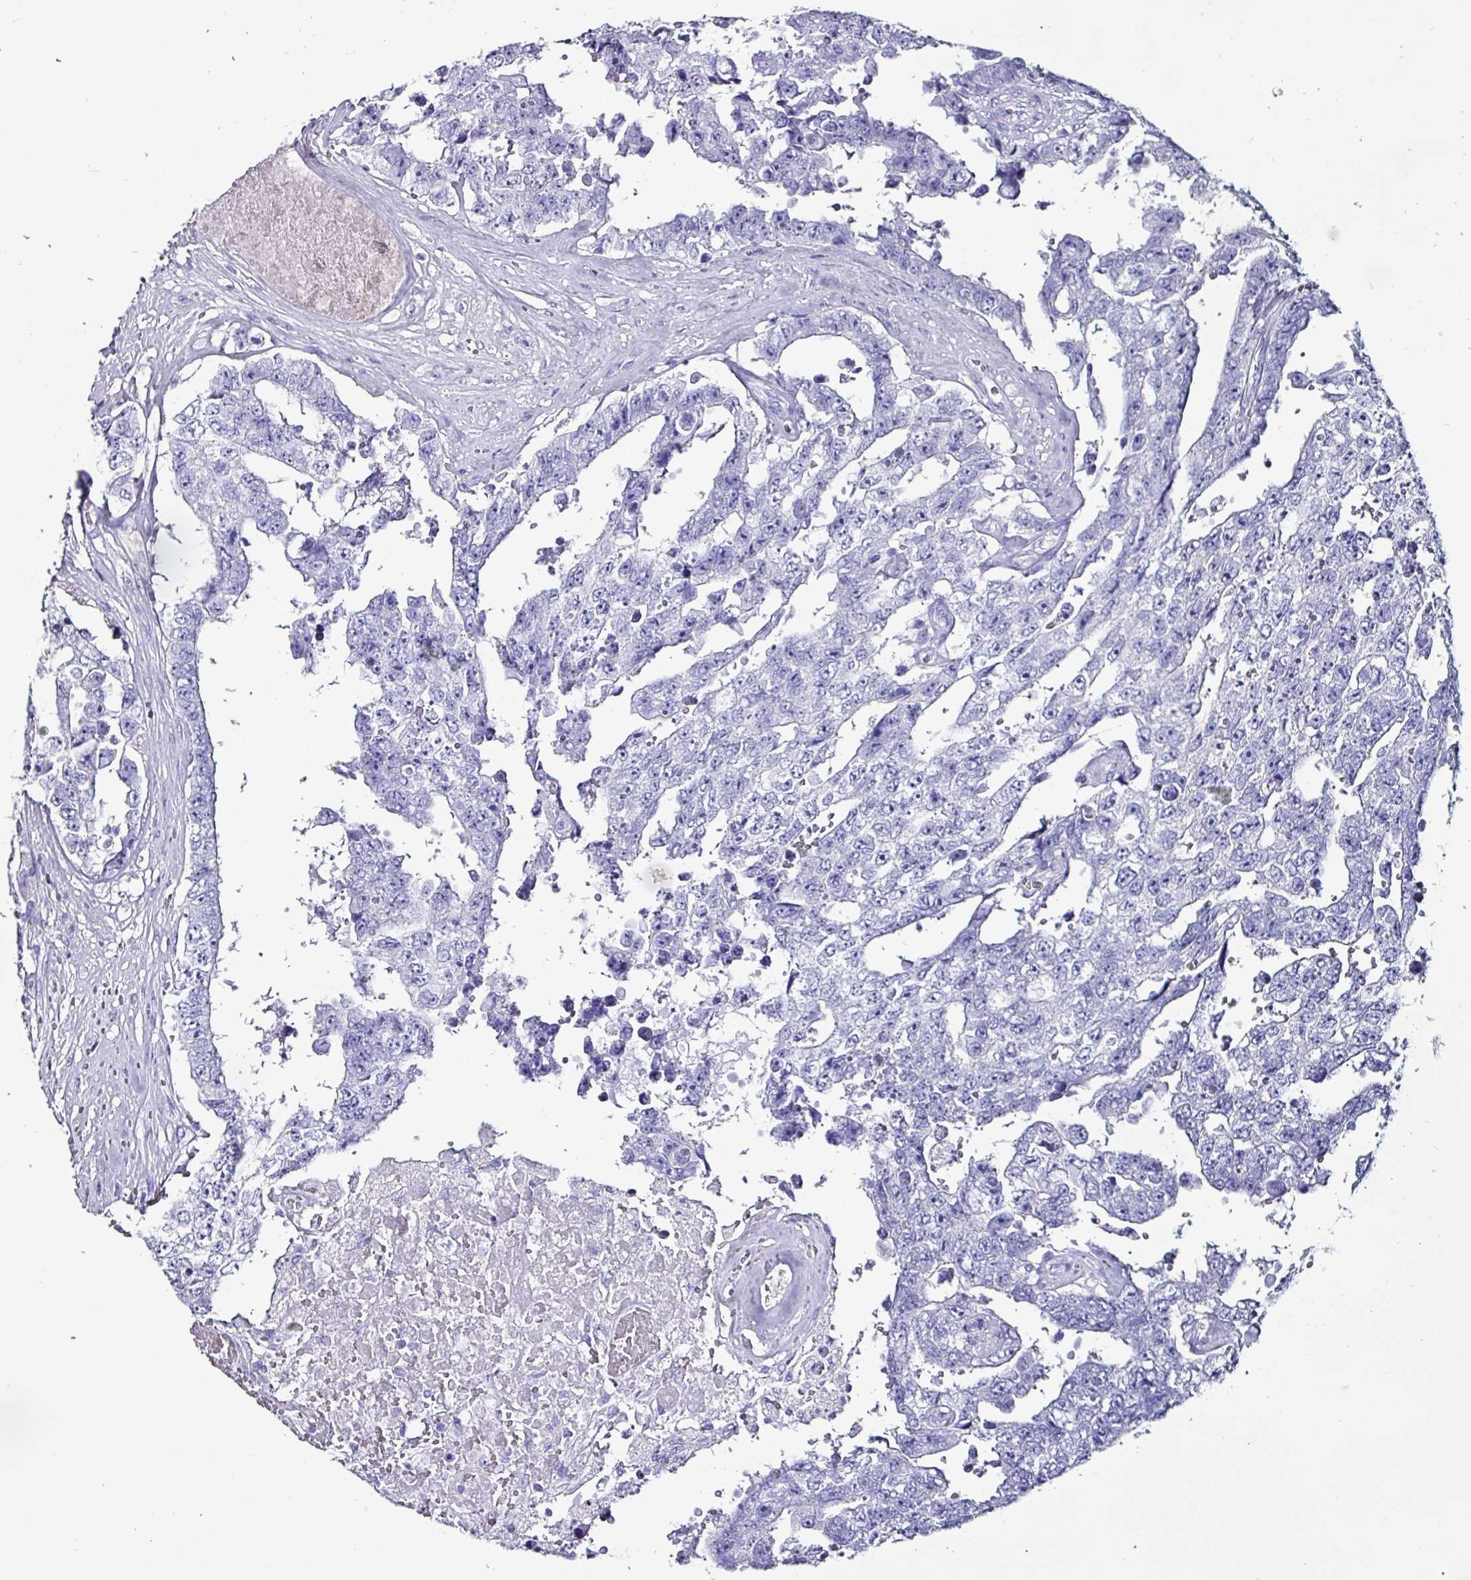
{"staining": {"intensity": "negative", "quantity": "none", "location": "none"}, "tissue": "testis cancer", "cell_type": "Tumor cells", "image_type": "cancer", "snomed": [{"axis": "morphology", "description": "Normal tissue, NOS"}, {"axis": "morphology", "description": "Carcinoma, Embryonal, NOS"}, {"axis": "topography", "description": "Testis"}, {"axis": "topography", "description": "Epididymis"}], "caption": "Embryonal carcinoma (testis) was stained to show a protein in brown. There is no significant positivity in tumor cells.", "gene": "KRT6C", "patient": {"sex": "male", "age": 25}}